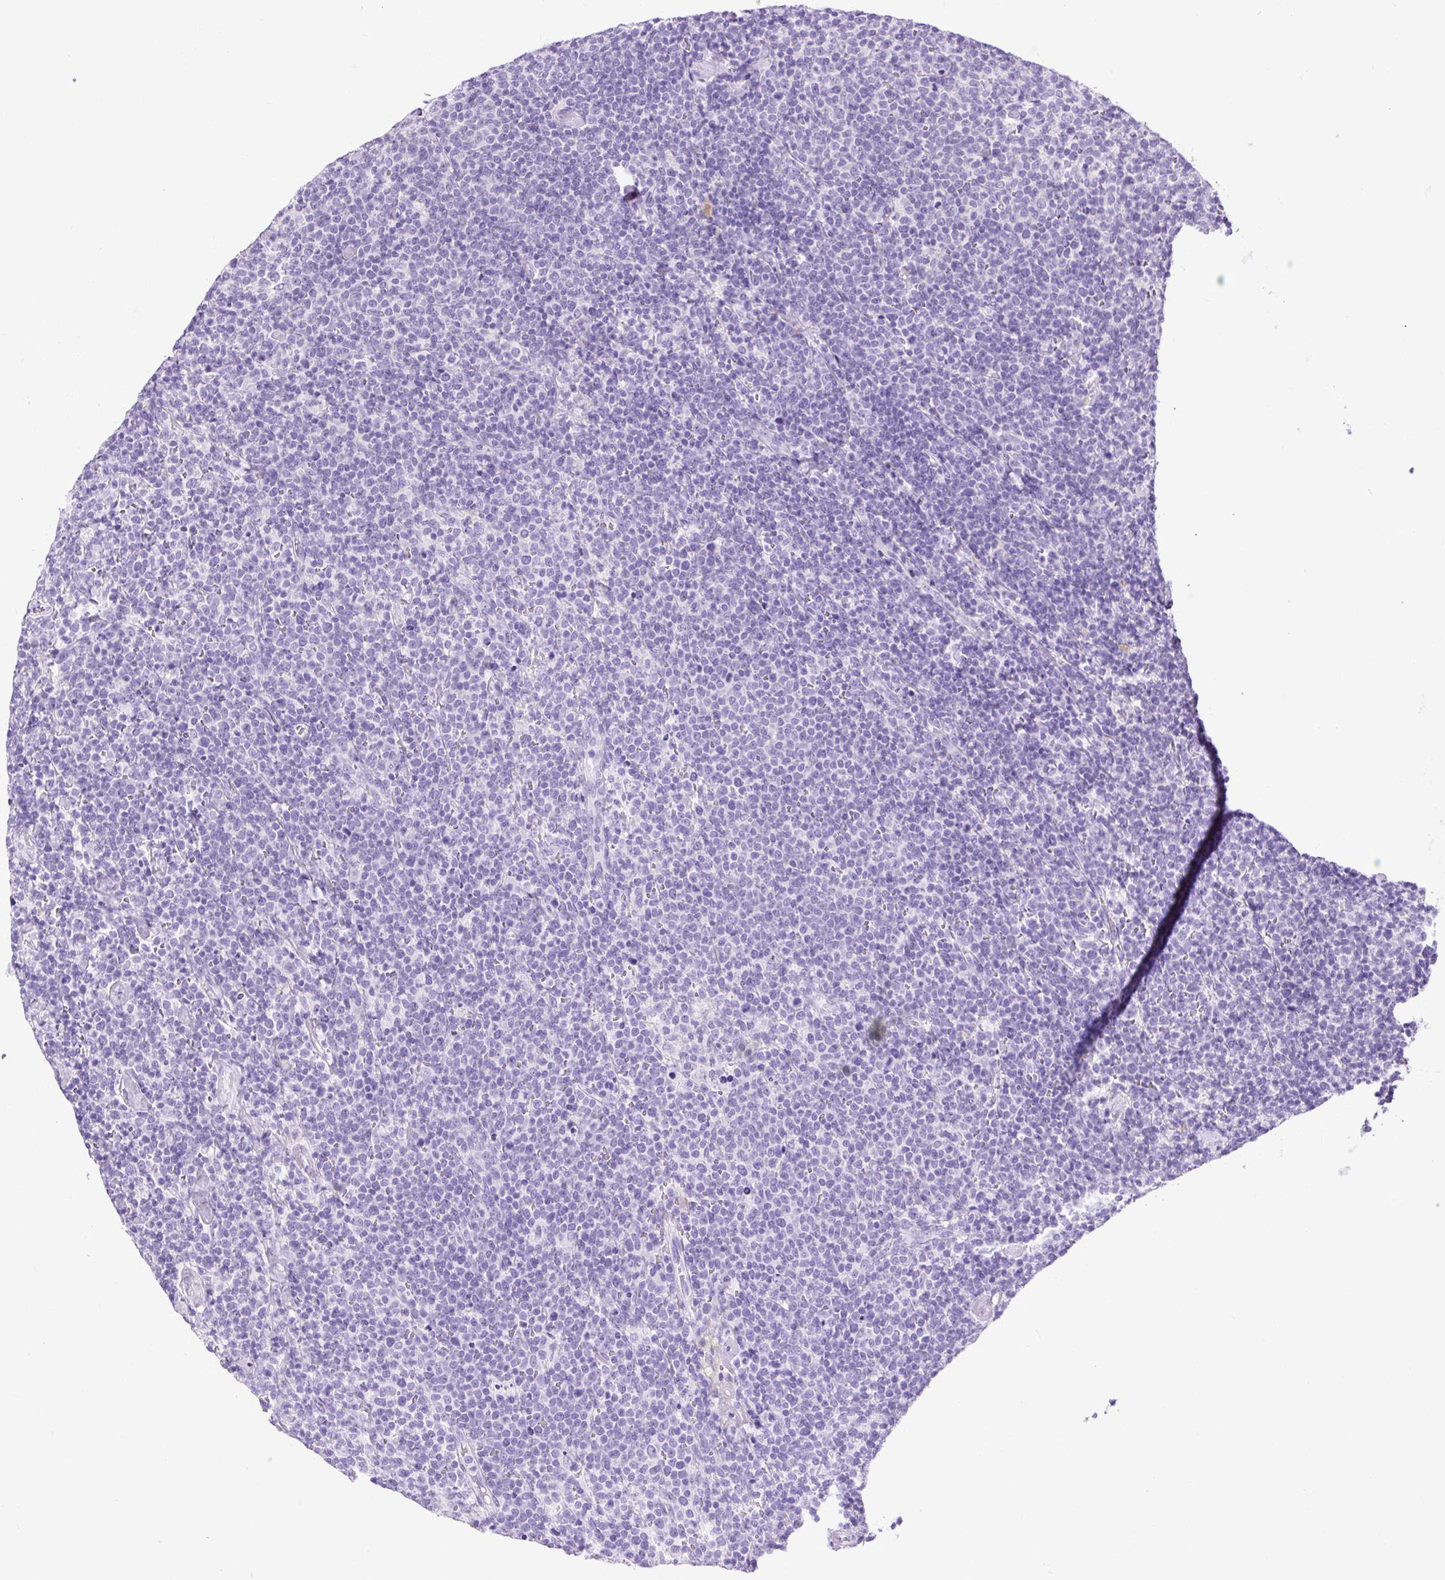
{"staining": {"intensity": "negative", "quantity": "none", "location": "none"}, "tissue": "lymphoma", "cell_type": "Tumor cells", "image_type": "cancer", "snomed": [{"axis": "morphology", "description": "Malignant lymphoma, non-Hodgkin's type, High grade"}, {"axis": "topography", "description": "Lymph node"}], "caption": "This is a photomicrograph of immunohistochemistry (IHC) staining of high-grade malignant lymphoma, non-Hodgkin's type, which shows no positivity in tumor cells.", "gene": "PDIA2", "patient": {"sex": "male", "age": 61}}